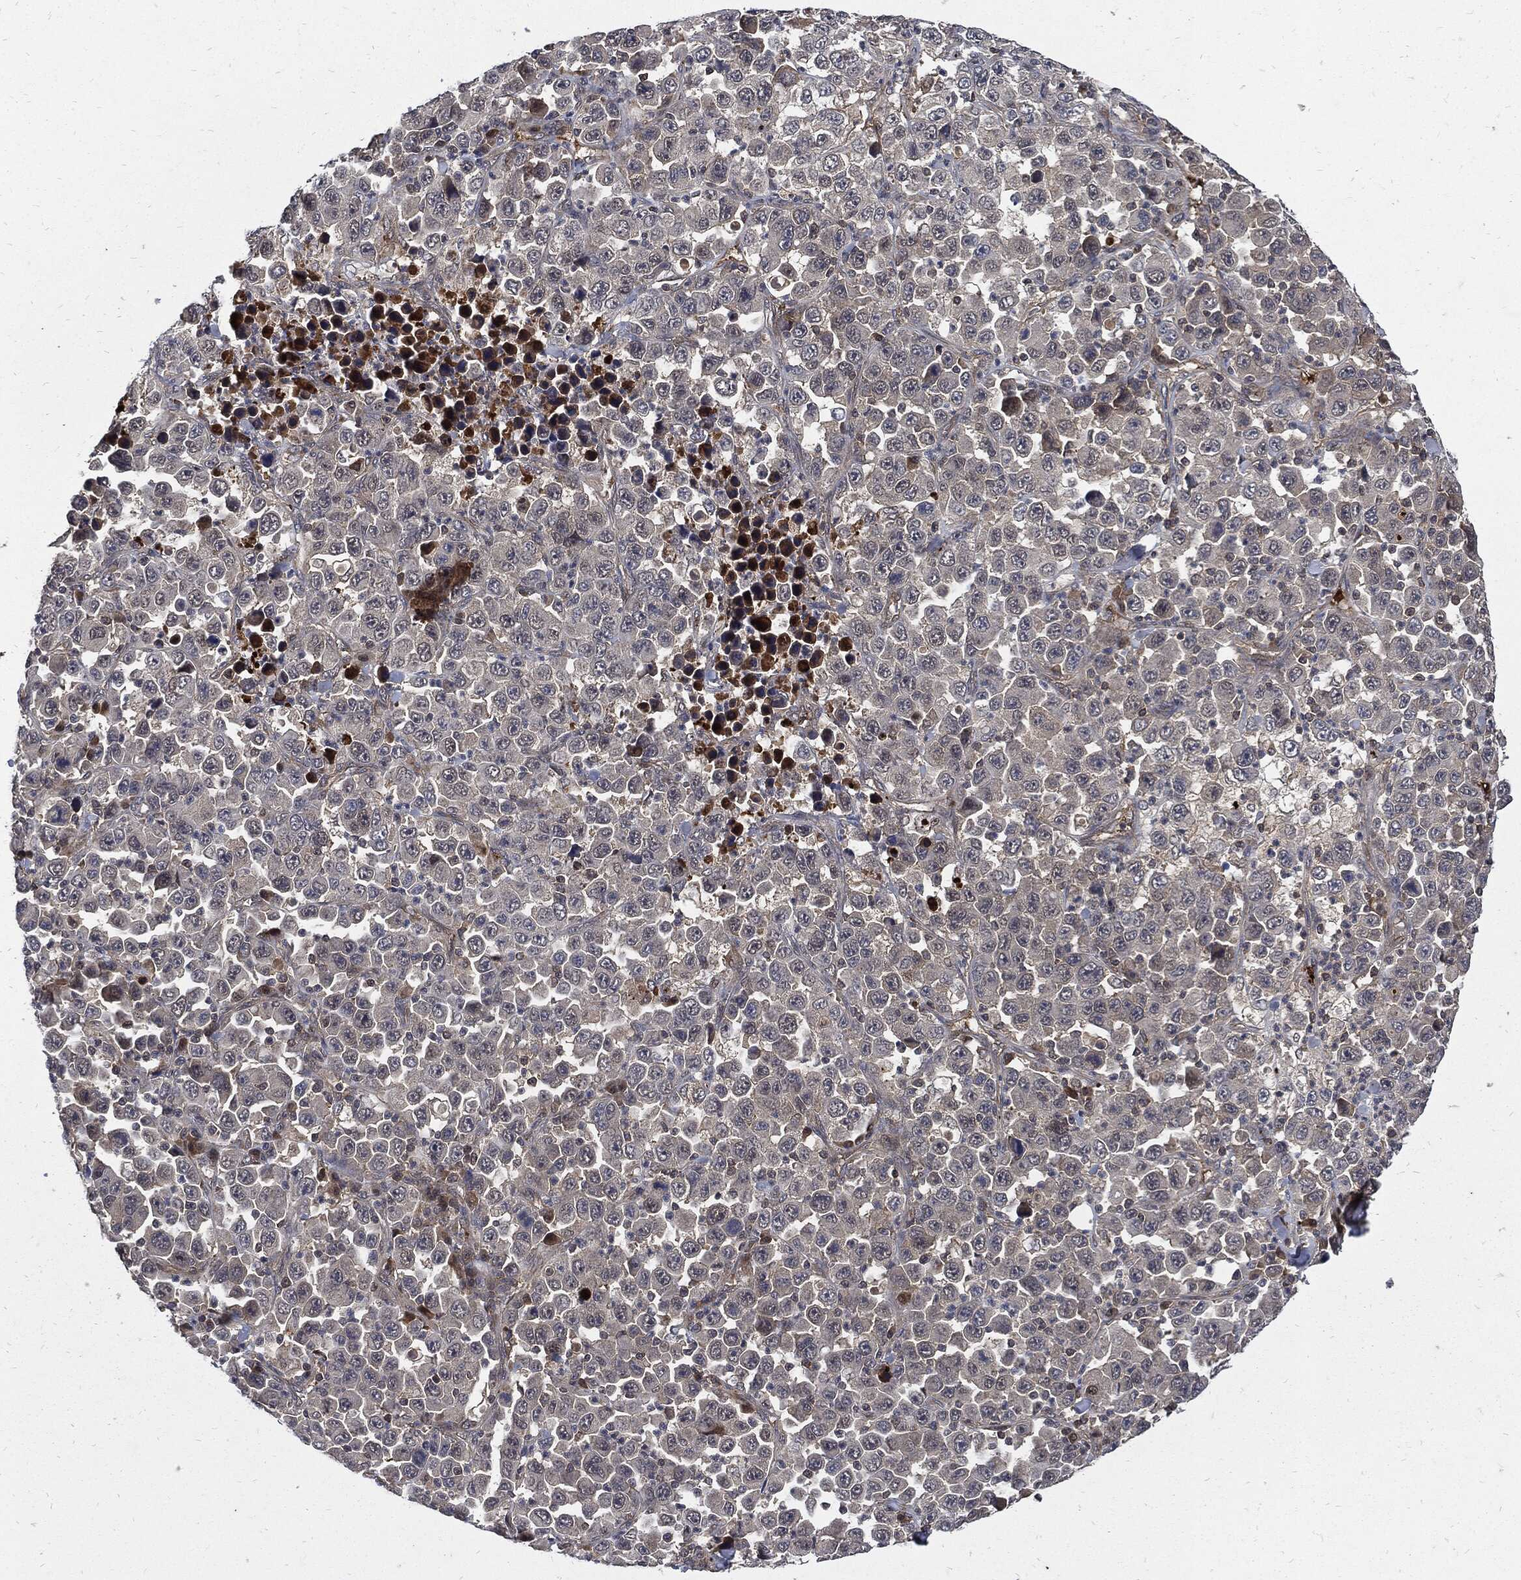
{"staining": {"intensity": "moderate", "quantity": "<25%", "location": "cytoplasmic/membranous"}, "tissue": "stomach cancer", "cell_type": "Tumor cells", "image_type": "cancer", "snomed": [{"axis": "morphology", "description": "Normal tissue, NOS"}, {"axis": "morphology", "description": "Adenocarcinoma, NOS"}, {"axis": "topography", "description": "Stomach, upper"}, {"axis": "topography", "description": "Stomach"}], "caption": "Immunohistochemical staining of adenocarcinoma (stomach) reveals low levels of moderate cytoplasmic/membranous positivity in about <25% of tumor cells.", "gene": "CLU", "patient": {"sex": "male", "age": 59}}